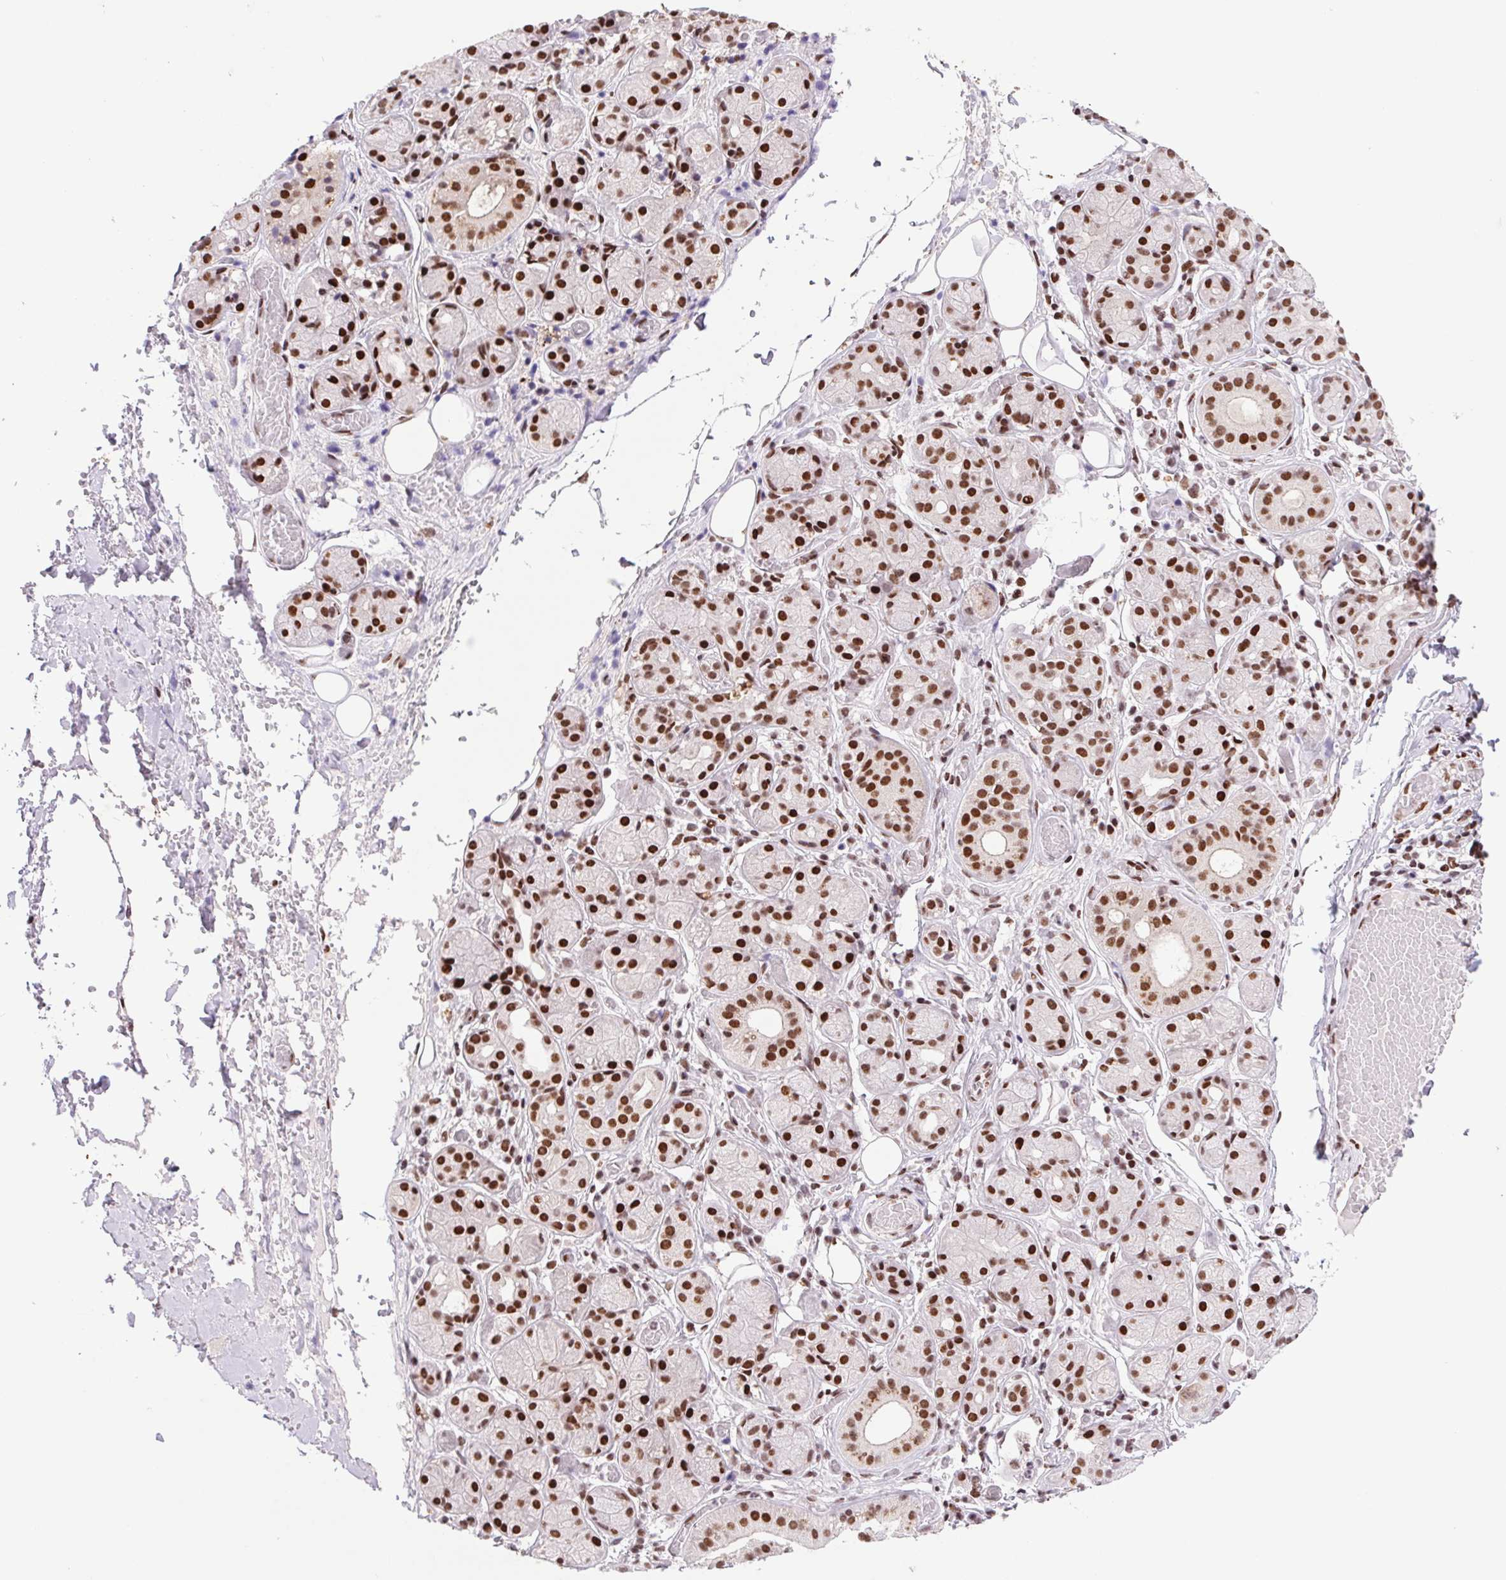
{"staining": {"intensity": "strong", "quantity": ">75%", "location": "nuclear"}, "tissue": "salivary gland", "cell_type": "Glandular cells", "image_type": "normal", "snomed": [{"axis": "morphology", "description": "Normal tissue, NOS"}, {"axis": "topography", "description": "Salivary gland"}, {"axis": "topography", "description": "Peripheral nerve tissue"}], "caption": "A high amount of strong nuclear staining is seen in approximately >75% of glandular cells in benign salivary gland. (DAB (3,3'-diaminobenzidine) IHC with brightfield microscopy, high magnification).", "gene": "LDLRAD4", "patient": {"sex": "male", "age": 71}}